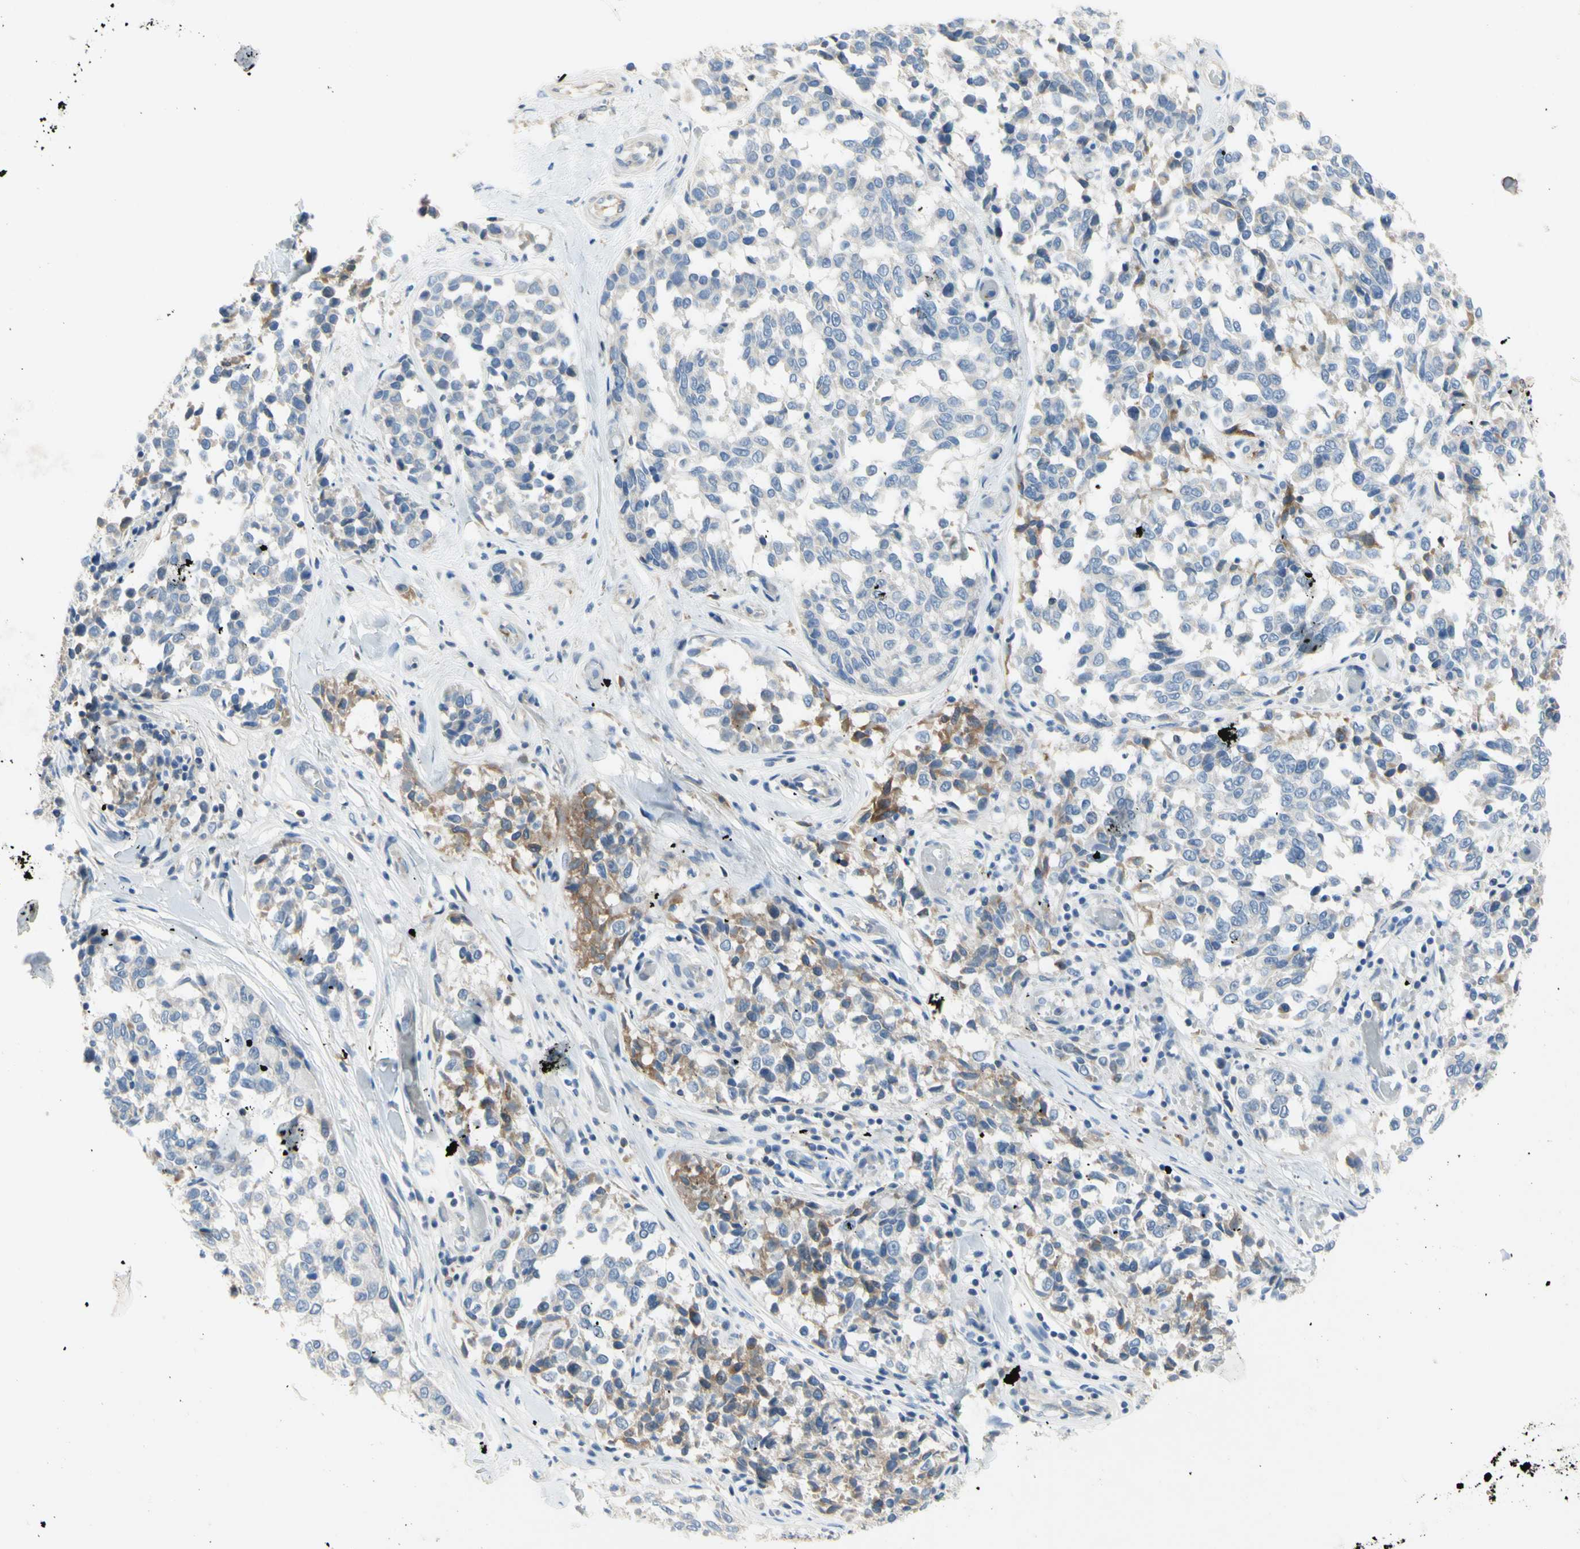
{"staining": {"intensity": "weak", "quantity": "25%-75%", "location": "cytoplasmic/membranous"}, "tissue": "melanoma", "cell_type": "Tumor cells", "image_type": "cancer", "snomed": [{"axis": "morphology", "description": "Malignant melanoma, NOS"}, {"axis": "topography", "description": "Skin"}], "caption": "Melanoma stained for a protein shows weak cytoplasmic/membranous positivity in tumor cells. The staining was performed using DAB to visualize the protein expression in brown, while the nuclei were stained in blue with hematoxylin (Magnification: 20x).", "gene": "MUC1", "patient": {"sex": "female", "age": 64}}